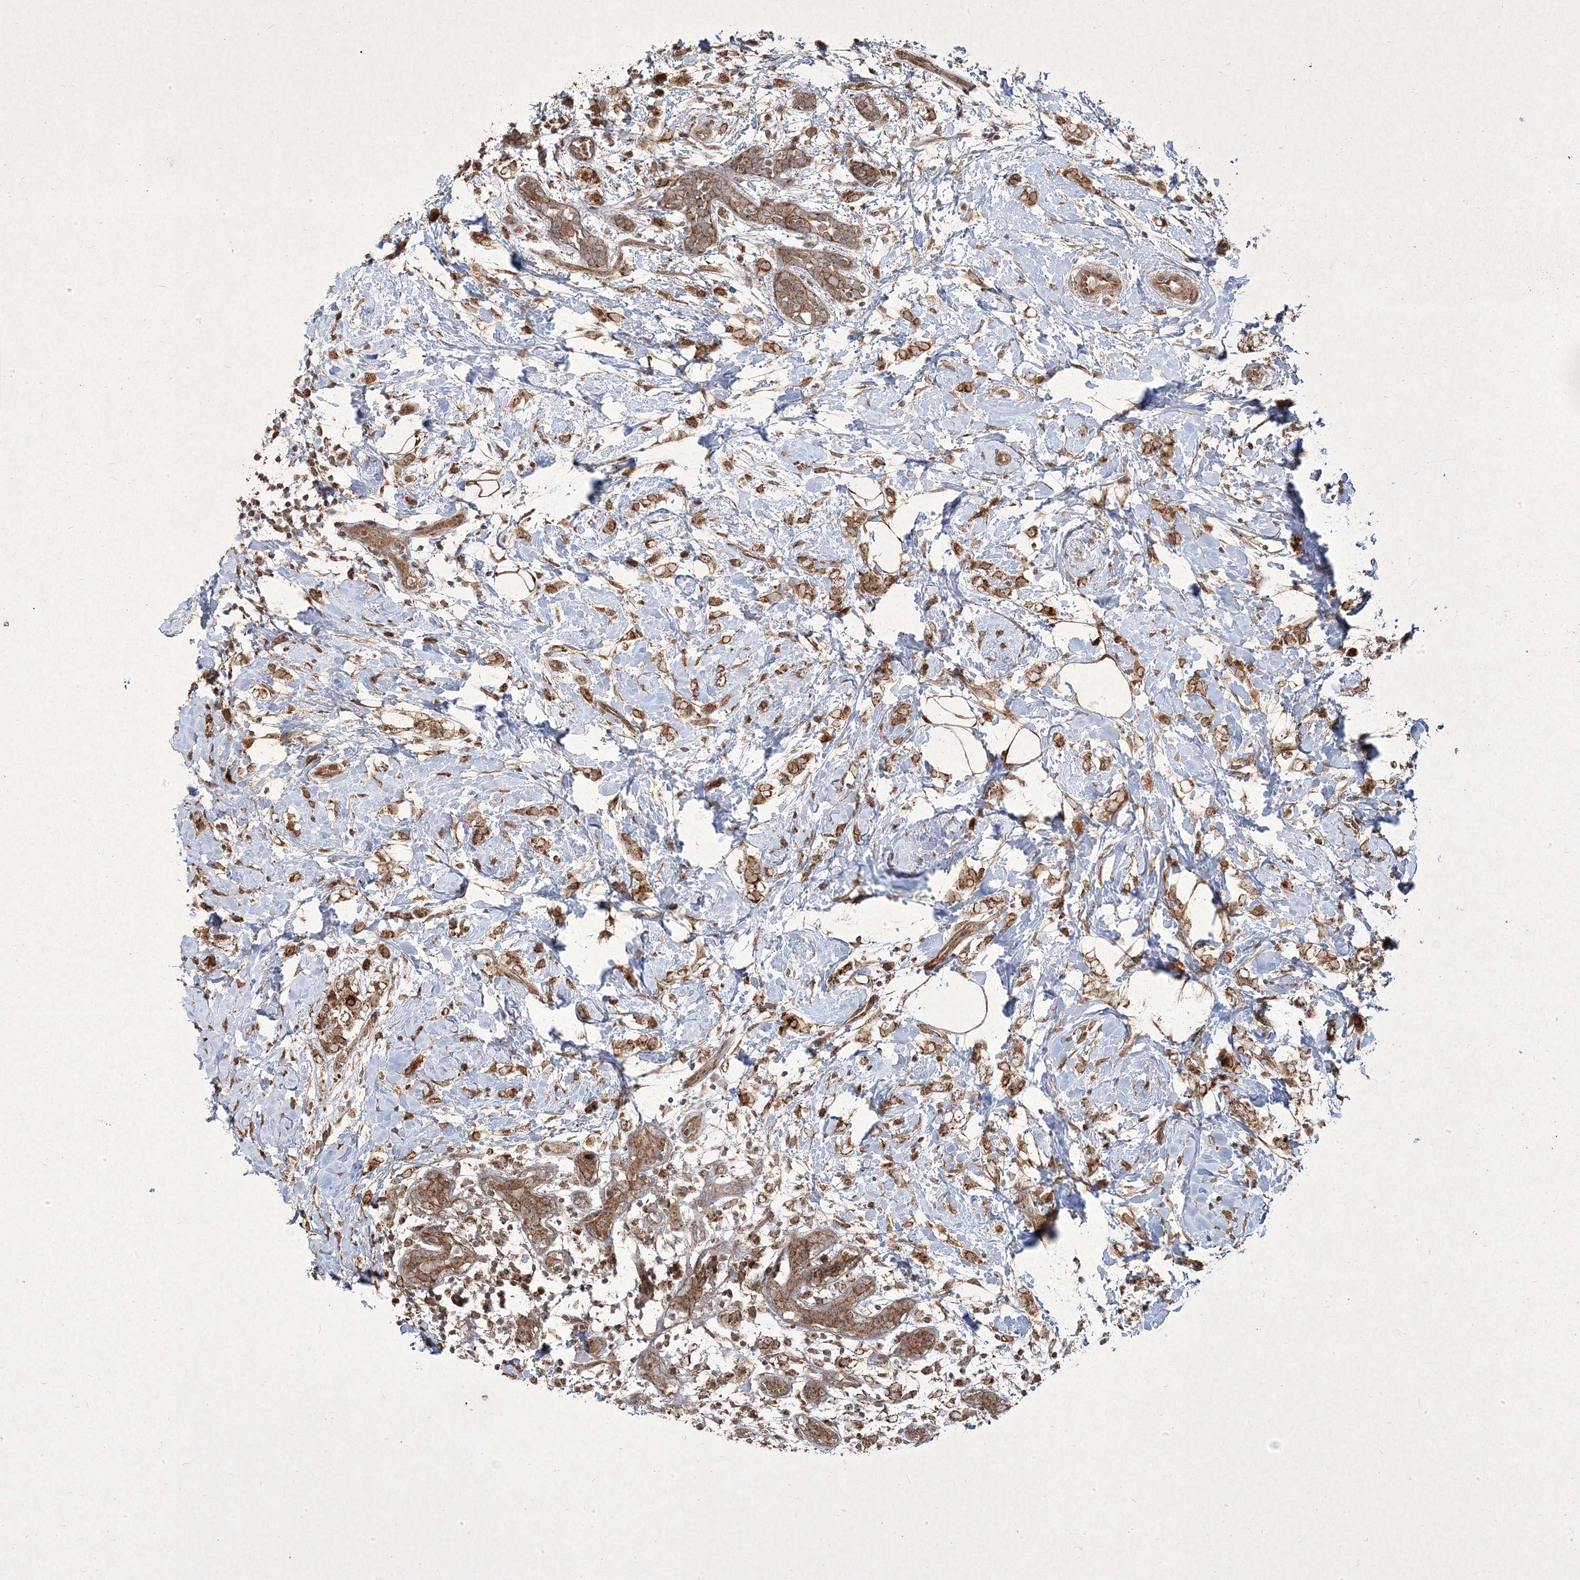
{"staining": {"intensity": "moderate", "quantity": ">75%", "location": "cytoplasmic/membranous,nuclear"}, "tissue": "breast cancer", "cell_type": "Tumor cells", "image_type": "cancer", "snomed": [{"axis": "morphology", "description": "Normal tissue, NOS"}, {"axis": "morphology", "description": "Lobular carcinoma"}, {"axis": "topography", "description": "Breast"}], "caption": "Human breast cancer stained with a protein marker exhibits moderate staining in tumor cells.", "gene": "PLEKHM2", "patient": {"sex": "female", "age": 47}}